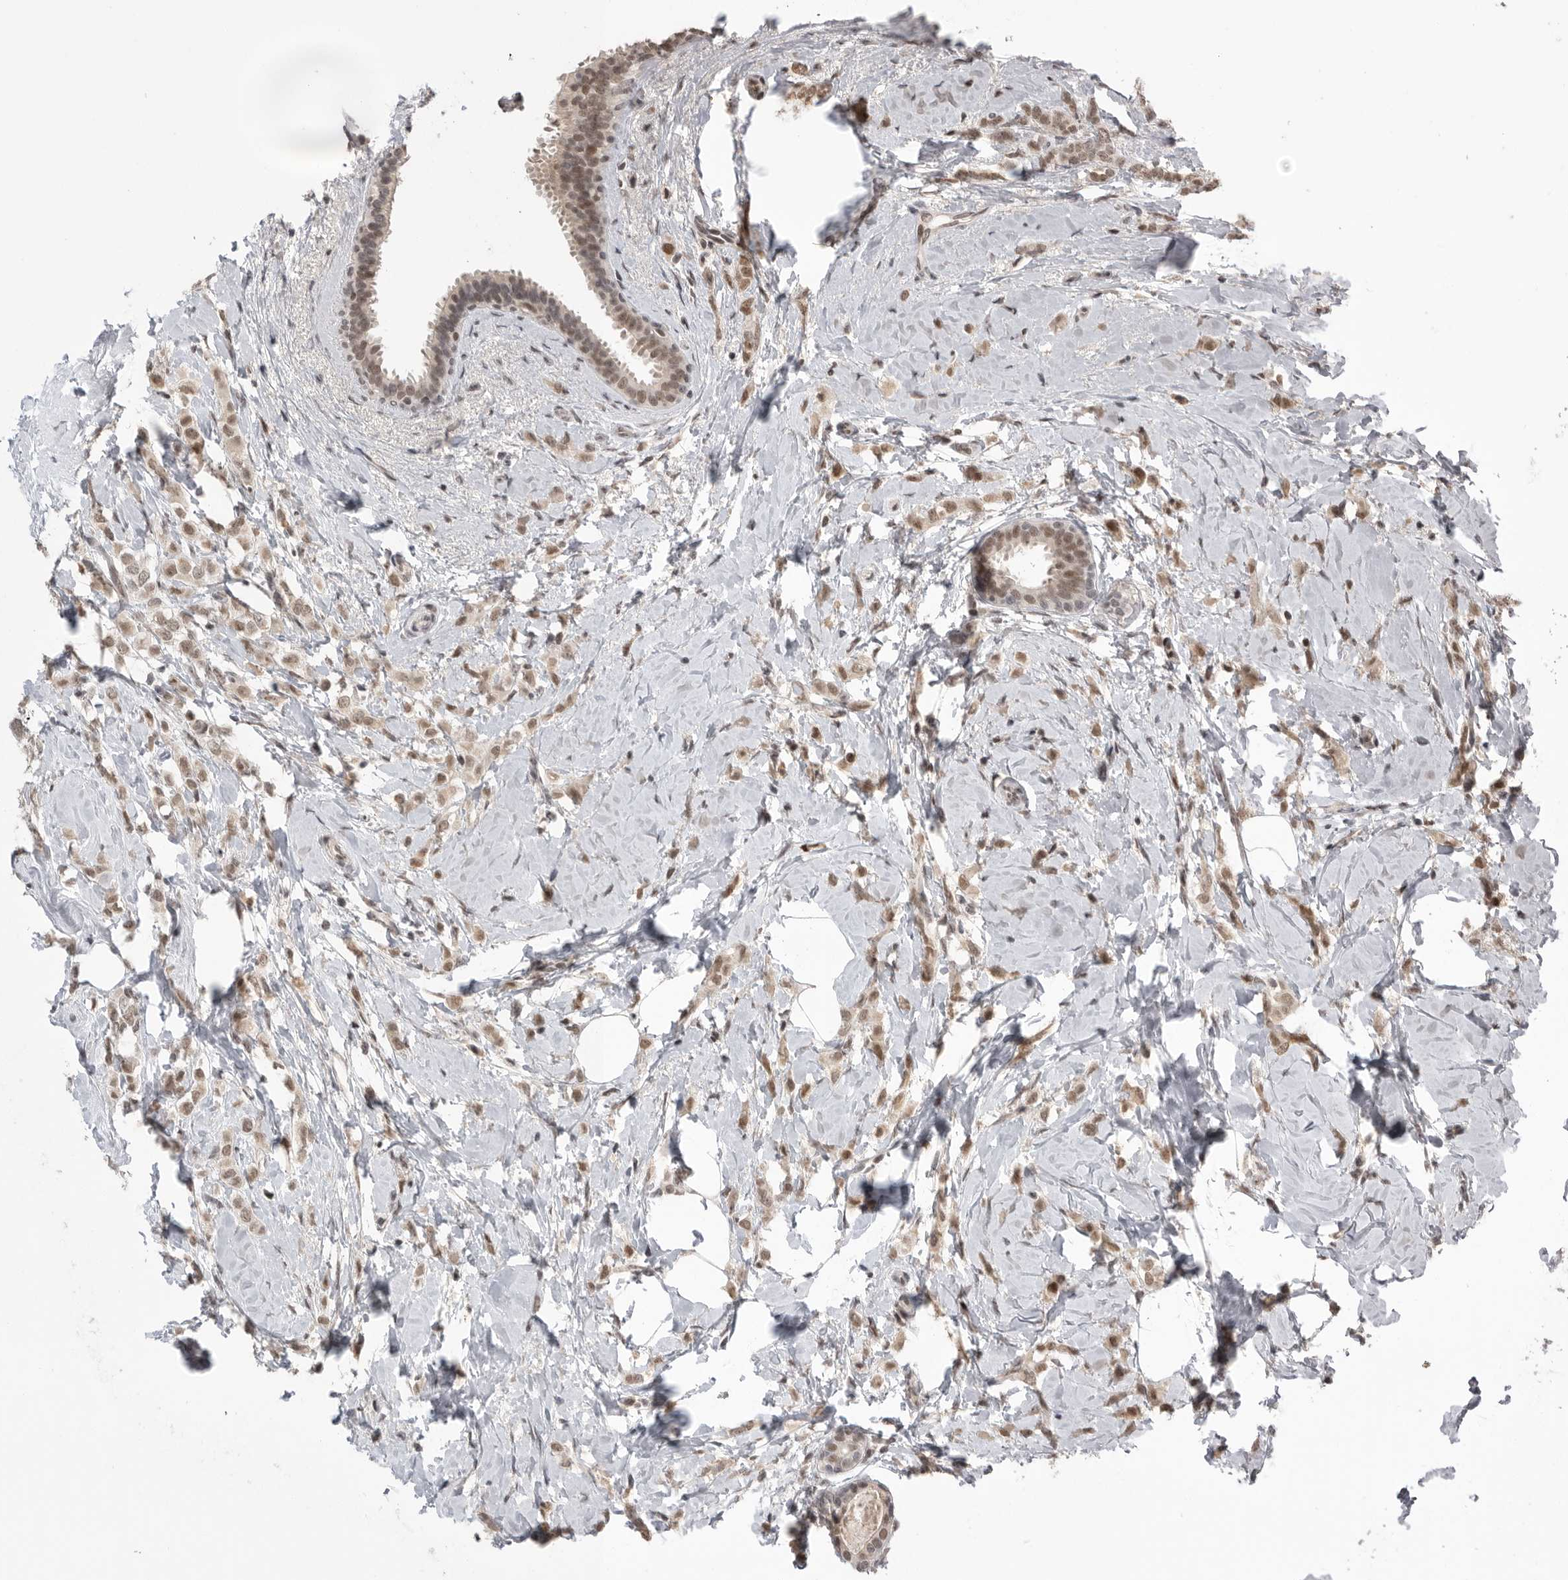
{"staining": {"intensity": "weak", "quantity": ">75%", "location": "nuclear"}, "tissue": "breast cancer", "cell_type": "Tumor cells", "image_type": "cancer", "snomed": [{"axis": "morphology", "description": "Lobular carcinoma"}, {"axis": "topography", "description": "Breast"}], "caption": "Breast cancer stained with DAB (3,3'-diaminobenzidine) IHC demonstrates low levels of weak nuclear positivity in about >75% of tumor cells. The staining was performed using DAB, with brown indicating positive protein expression. Nuclei are stained blue with hematoxylin.", "gene": "POU5F1", "patient": {"sex": "female", "age": 47}}